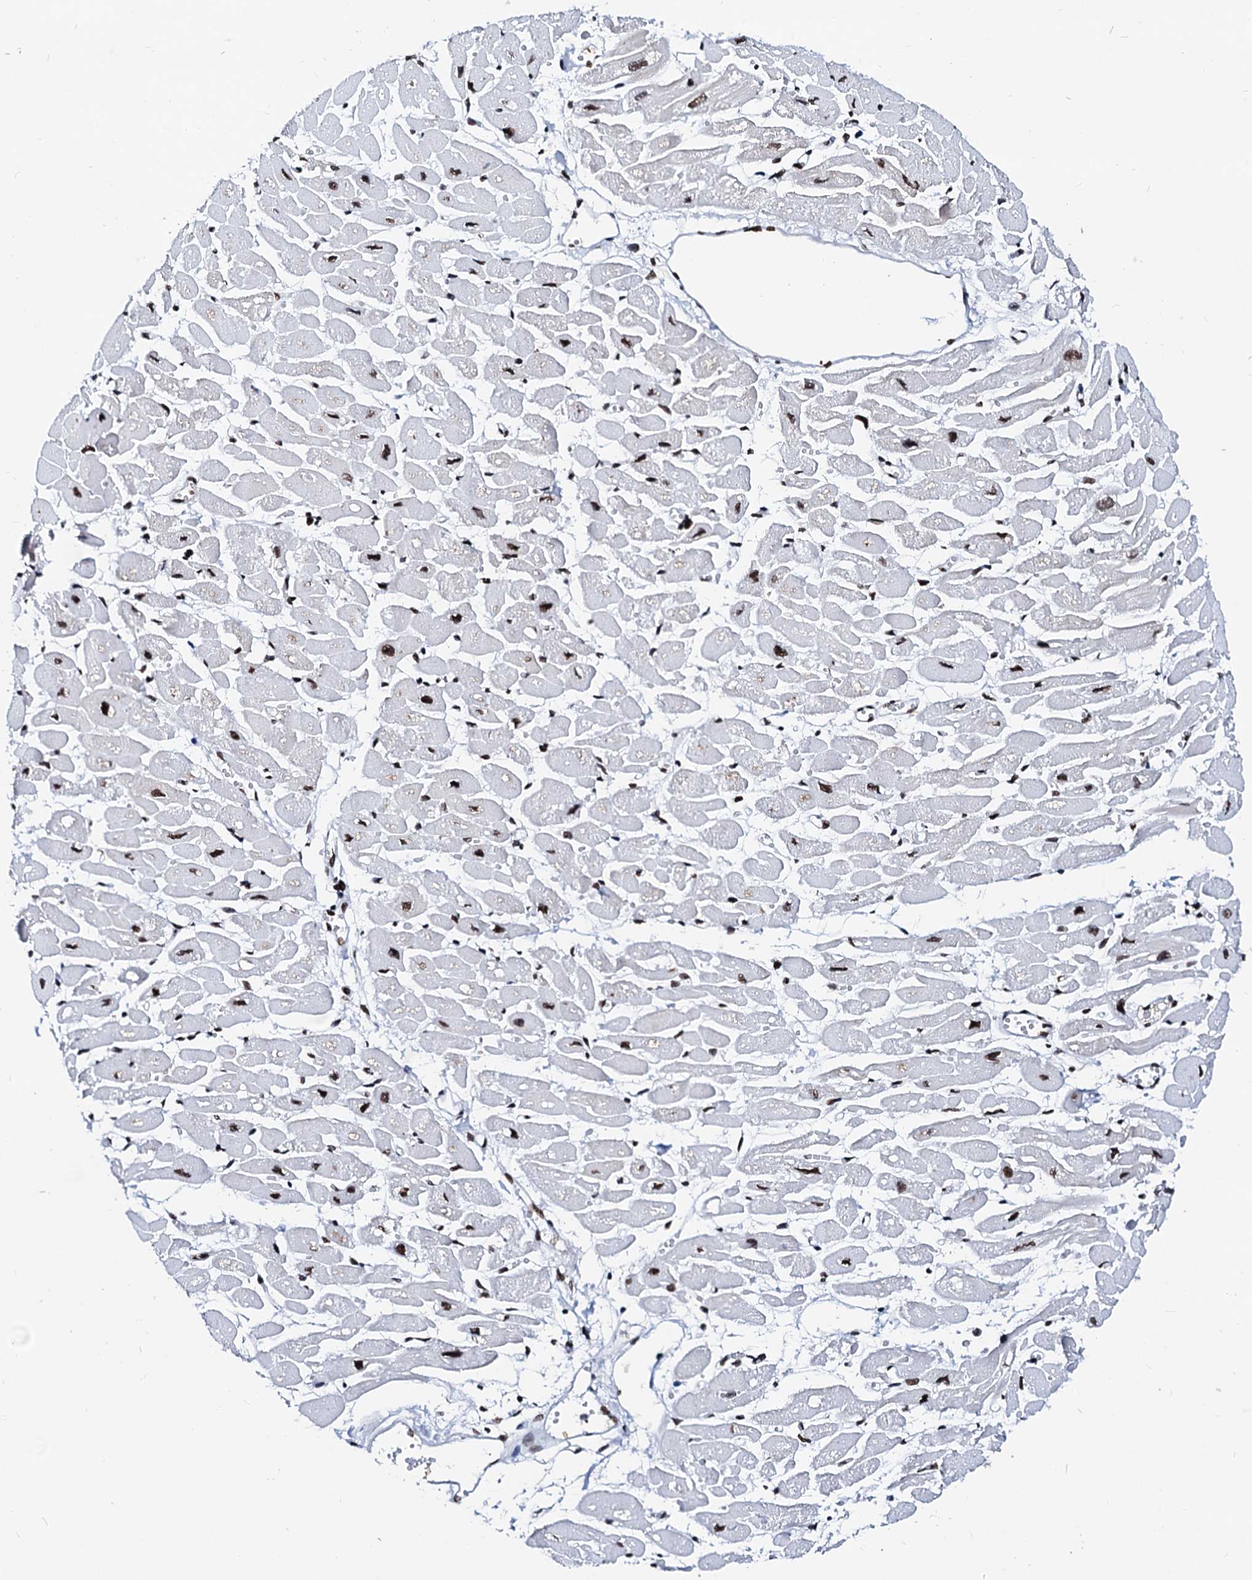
{"staining": {"intensity": "strong", "quantity": "25%-75%", "location": "nuclear"}, "tissue": "heart muscle", "cell_type": "Cardiomyocytes", "image_type": "normal", "snomed": [{"axis": "morphology", "description": "Normal tissue, NOS"}, {"axis": "topography", "description": "Heart"}], "caption": "Heart muscle stained for a protein (brown) displays strong nuclear positive expression in about 25%-75% of cardiomyocytes.", "gene": "RALY", "patient": {"sex": "female", "age": 54}}